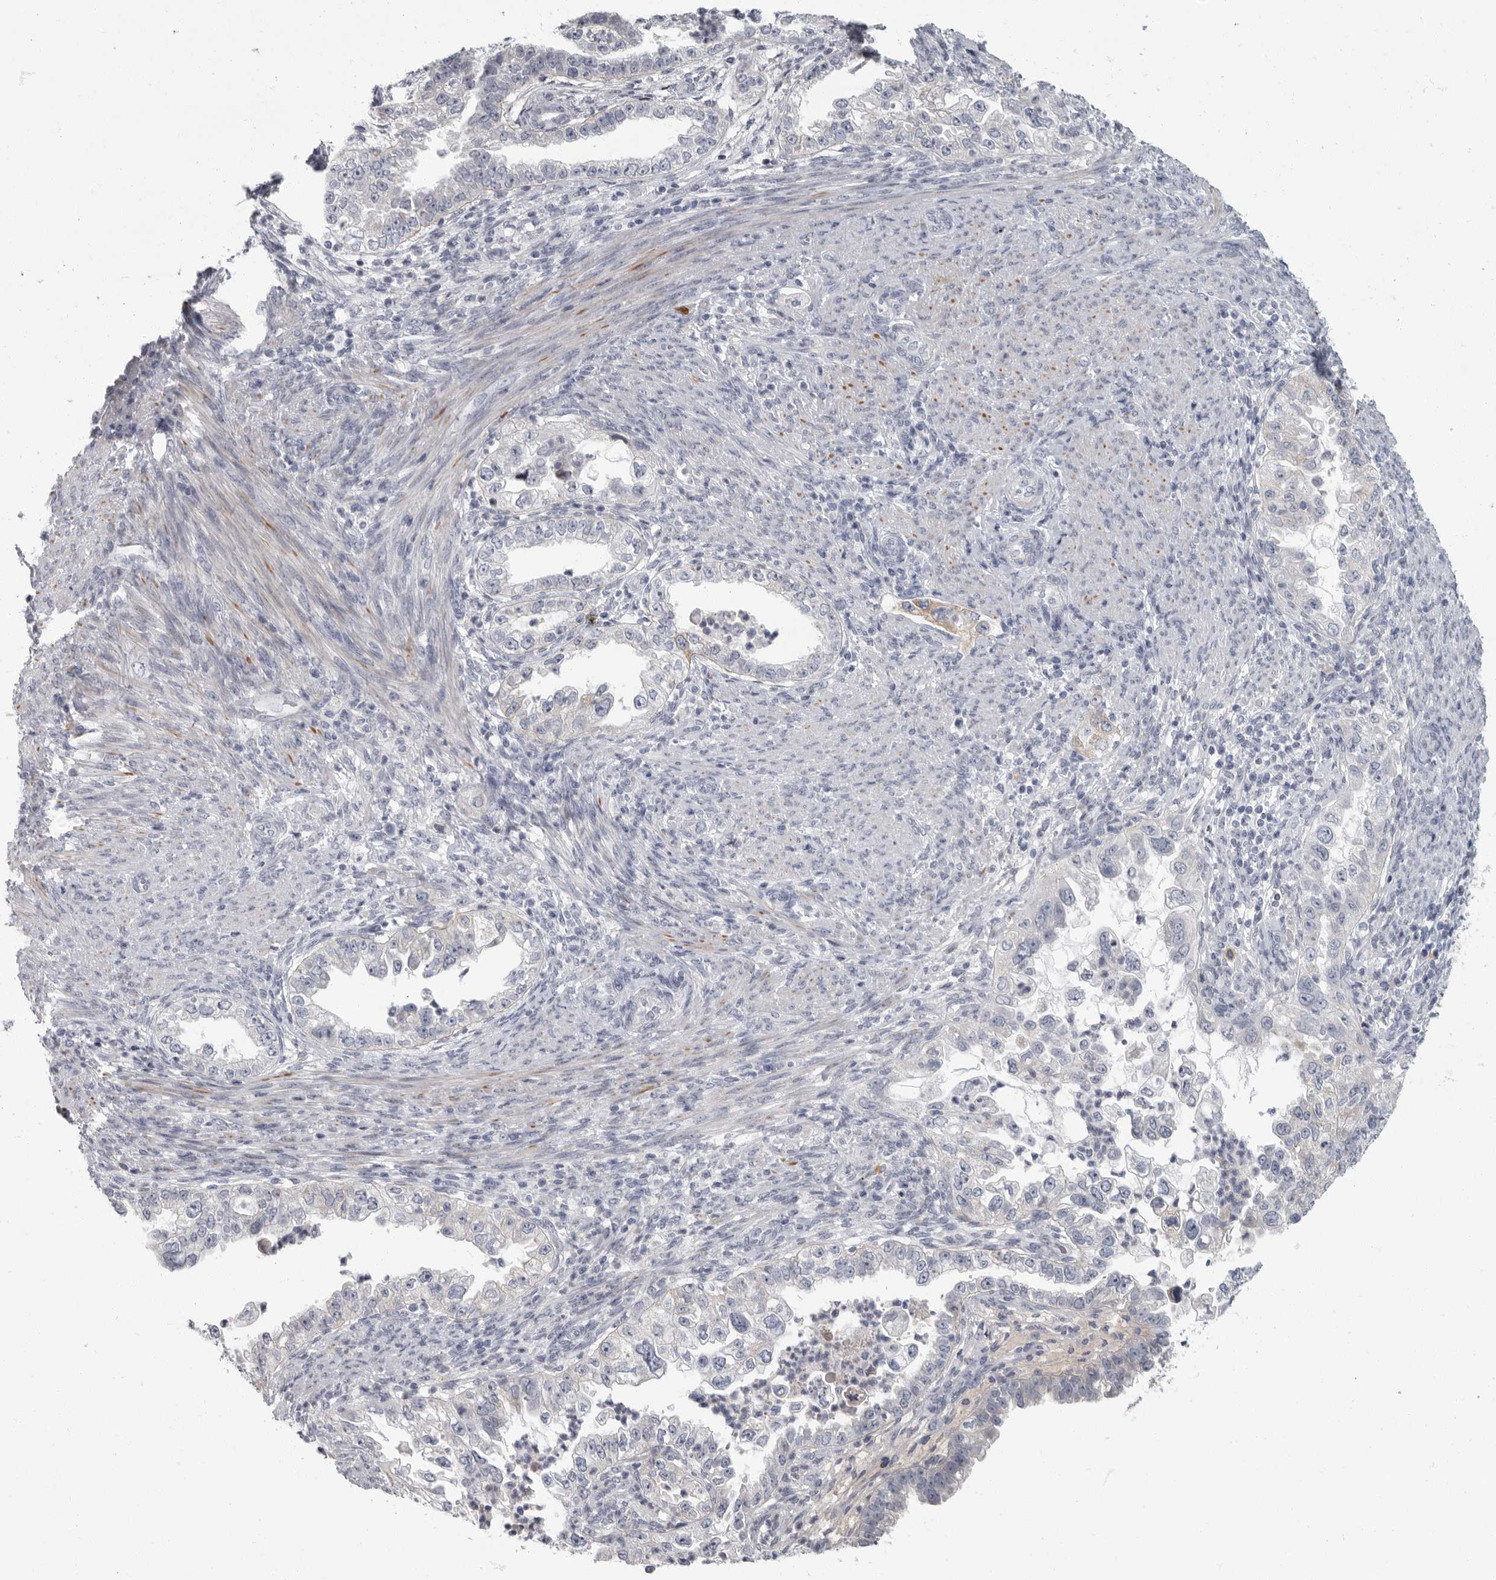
{"staining": {"intensity": "negative", "quantity": "none", "location": "none"}, "tissue": "endometrial cancer", "cell_type": "Tumor cells", "image_type": "cancer", "snomed": [{"axis": "morphology", "description": "Adenocarcinoma, NOS"}, {"axis": "topography", "description": "Endometrium"}], "caption": "Protein analysis of endometrial cancer demonstrates no significant positivity in tumor cells. The staining was performed using DAB (3,3'-diaminobenzidine) to visualize the protein expression in brown, while the nuclei were stained in blue with hematoxylin (Magnification: 20x).", "gene": "SLC25A39", "patient": {"sex": "female", "age": 85}}